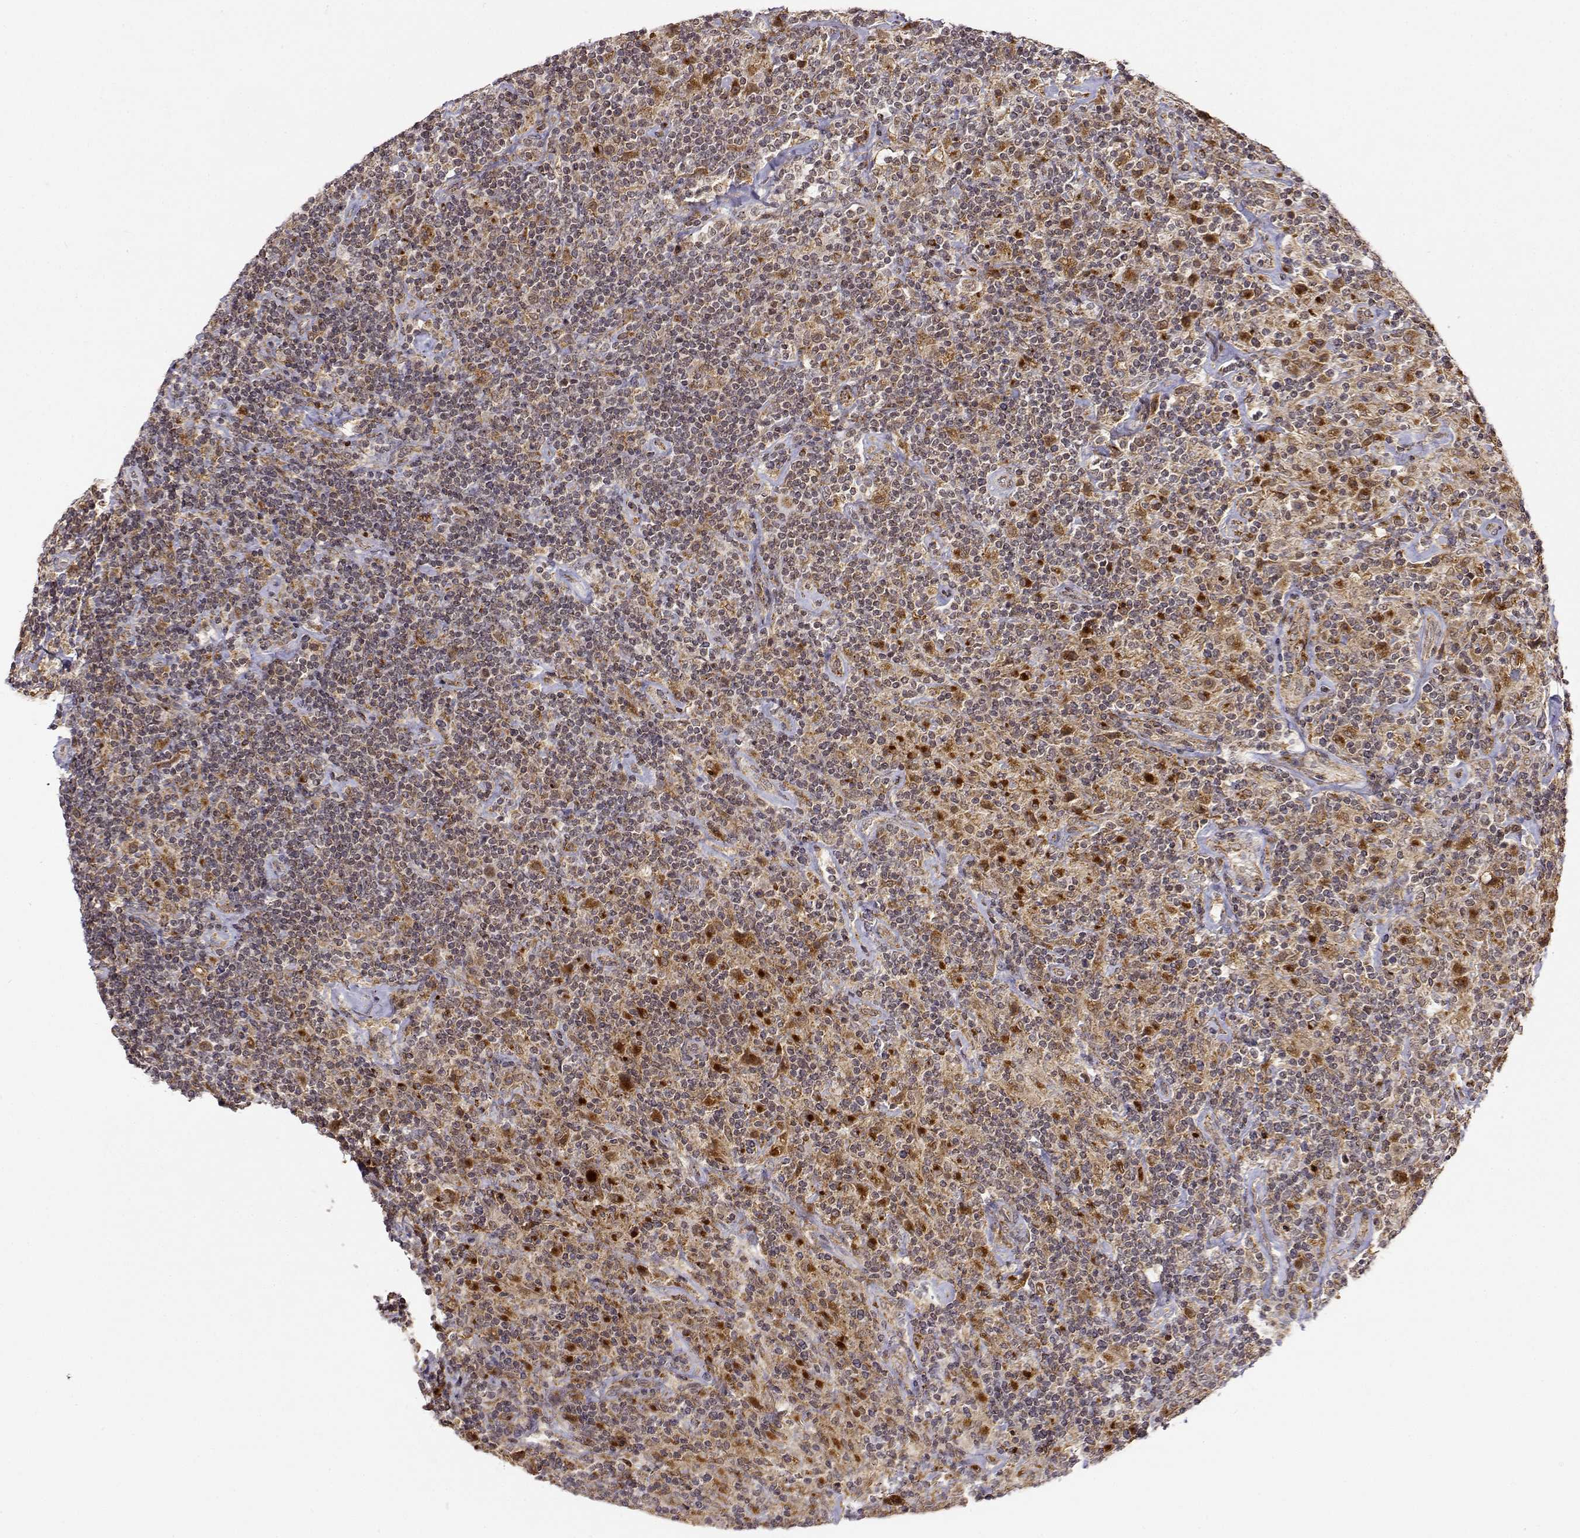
{"staining": {"intensity": "moderate", "quantity": ">75%", "location": "cytoplasmic/membranous"}, "tissue": "lymphoma", "cell_type": "Tumor cells", "image_type": "cancer", "snomed": [{"axis": "morphology", "description": "Hodgkin's disease, NOS"}, {"axis": "topography", "description": "Lymph node"}], "caption": "Immunohistochemistry (IHC) of Hodgkin's disease demonstrates medium levels of moderate cytoplasmic/membranous staining in approximately >75% of tumor cells.", "gene": "RNF13", "patient": {"sex": "male", "age": 70}}